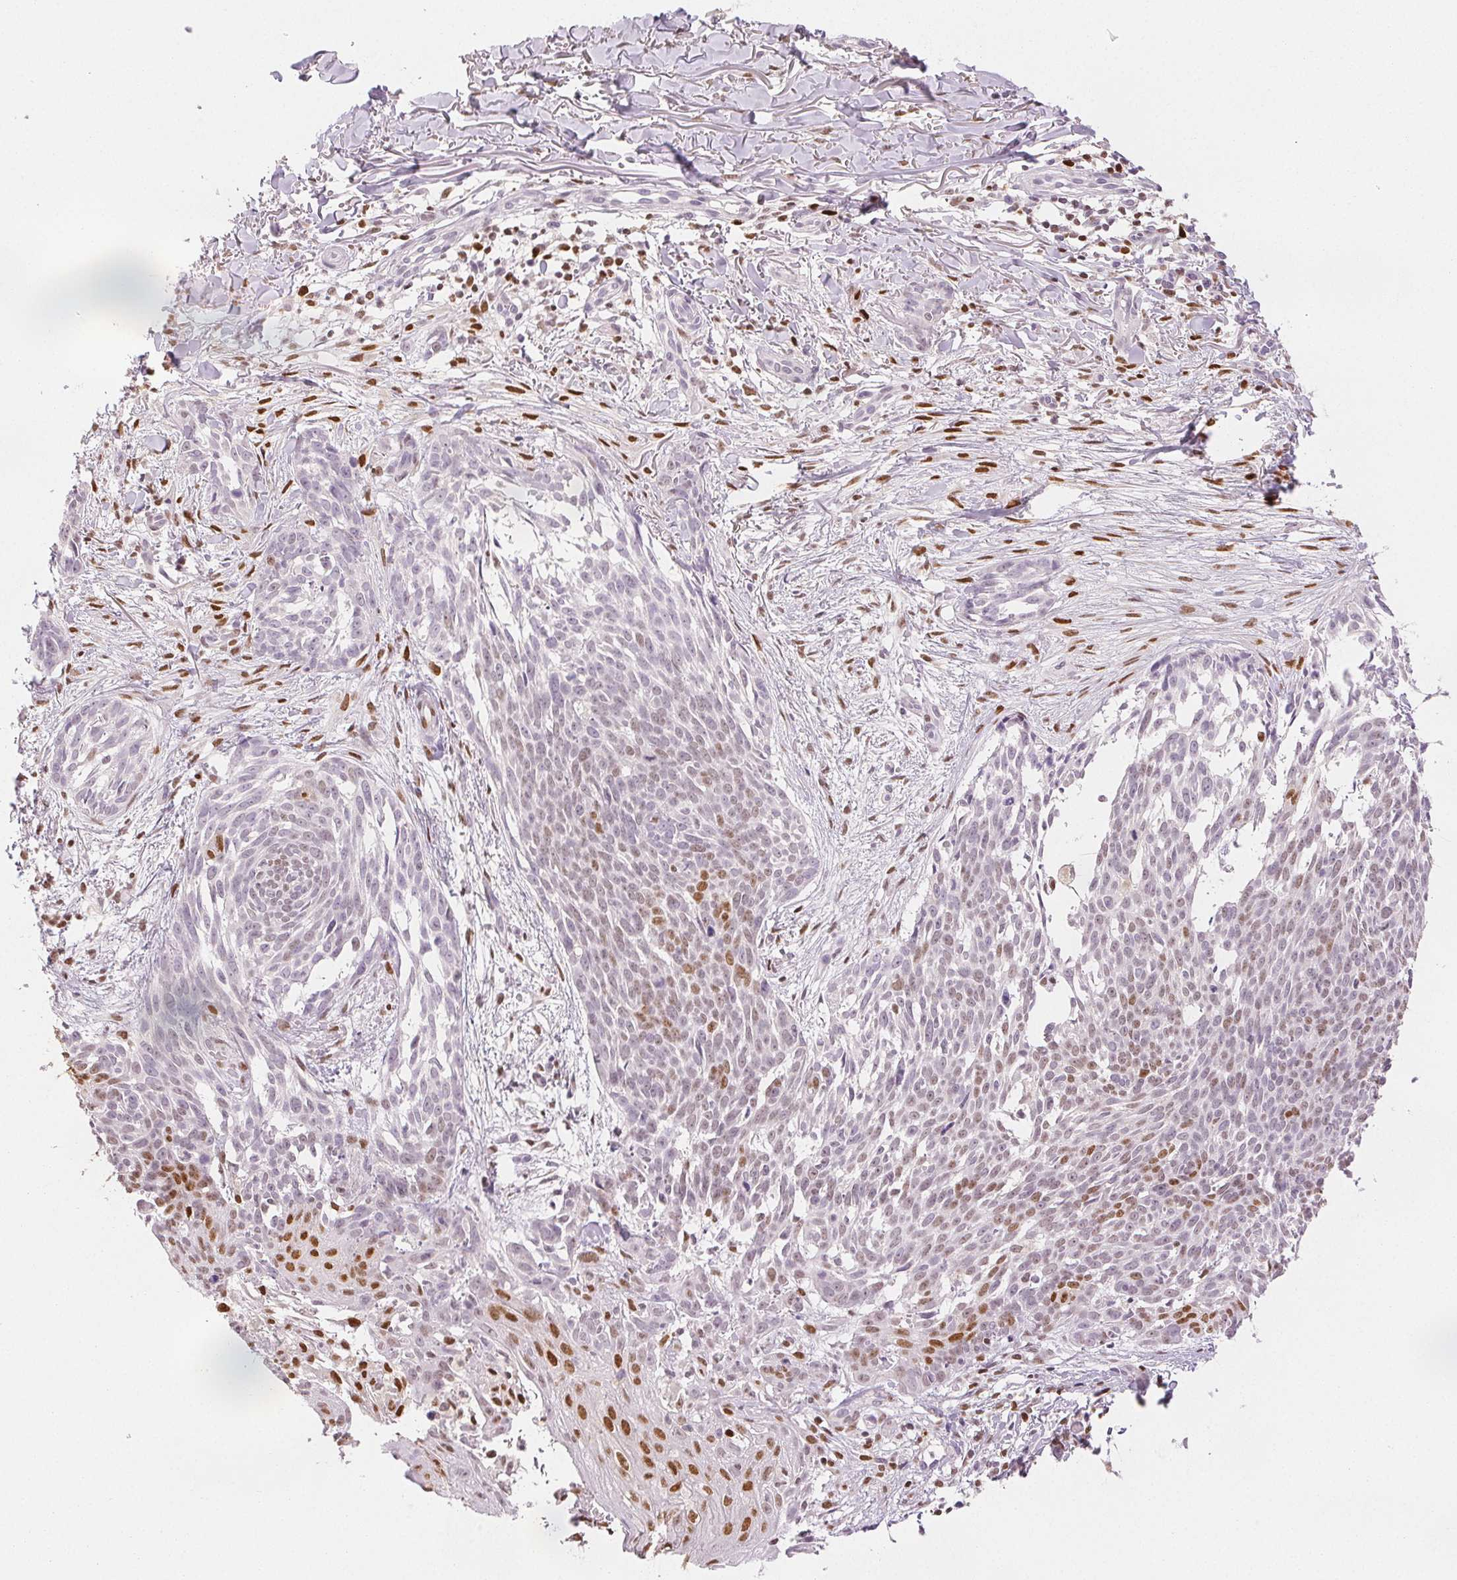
{"staining": {"intensity": "moderate", "quantity": "<25%", "location": "nuclear"}, "tissue": "skin cancer", "cell_type": "Tumor cells", "image_type": "cancer", "snomed": [{"axis": "morphology", "description": "Basal cell carcinoma"}, {"axis": "topography", "description": "Skin"}], "caption": "Brown immunohistochemical staining in human skin basal cell carcinoma displays moderate nuclear positivity in about <25% of tumor cells. The staining is performed using DAB brown chromogen to label protein expression. The nuclei are counter-stained blue using hematoxylin.", "gene": "RUNX2", "patient": {"sex": "male", "age": 88}}